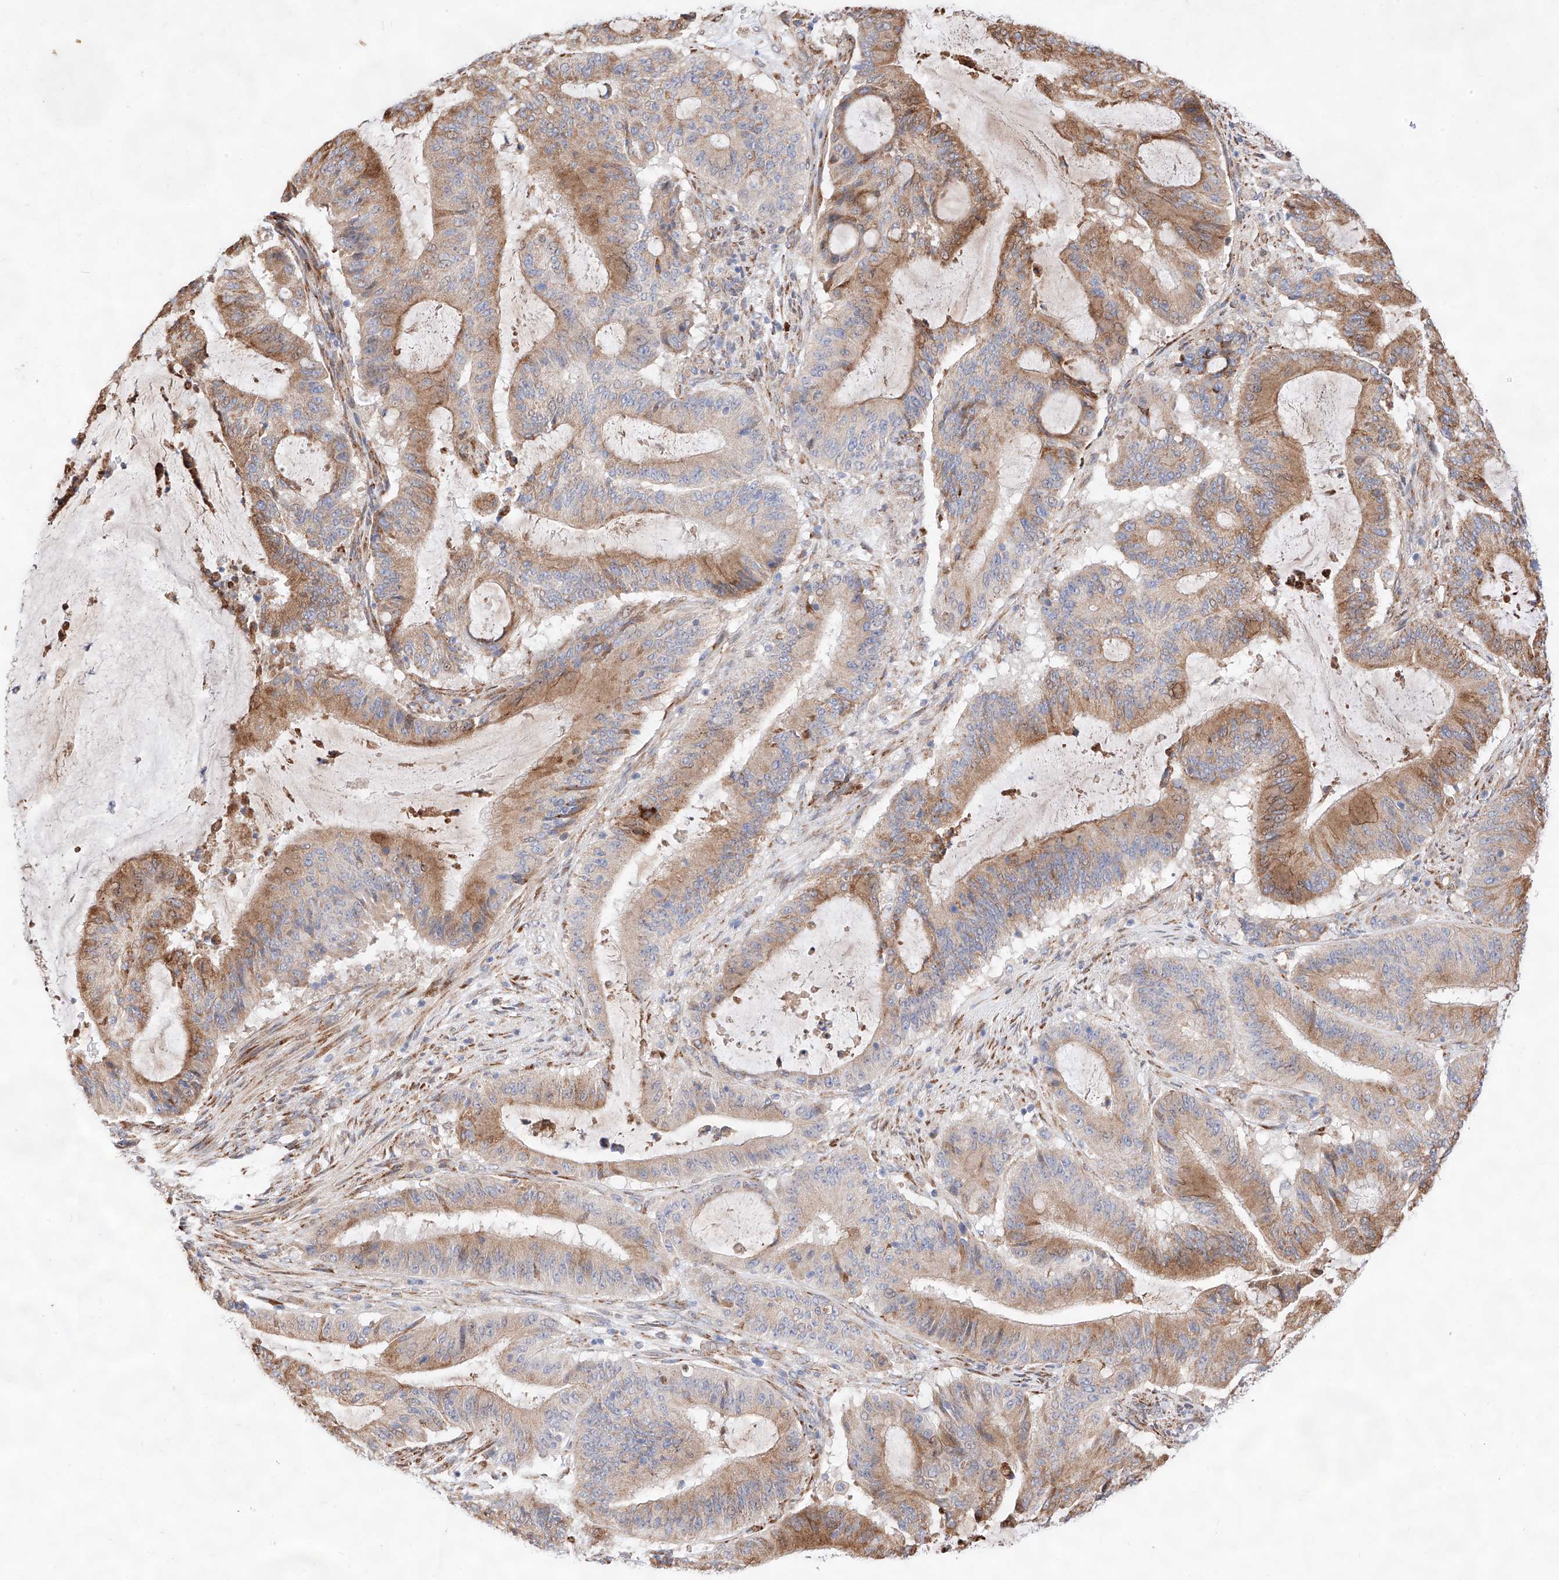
{"staining": {"intensity": "moderate", "quantity": ">75%", "location": "cytoplasmic/membranous"}, "tissue": "liver cancer", "cell_type": "Tumor cells", "image_type": "cancer", "snomed": [{"axis": "morphology", "description": "Normal tissue, NOS"}, {"axis": "morphology", "description": "Cholangiocarcinoma"}, {"axis": "topography", "description": "Liver"}, {"axis": "topography", "description": "Peripheral nerve tissue"}], "caption": "Immunohistochemistry (IHC) of human cholangiocarcinoma (liver) exhibits medium levels of moderate cytoplasmic/membranous positivity in about >75% of tumor cells. (brown staining indicates protein expression, while blue staining denotes nuclei).", "gene": "ATP9B", "patient": {"sex": "female", "age": 73}}